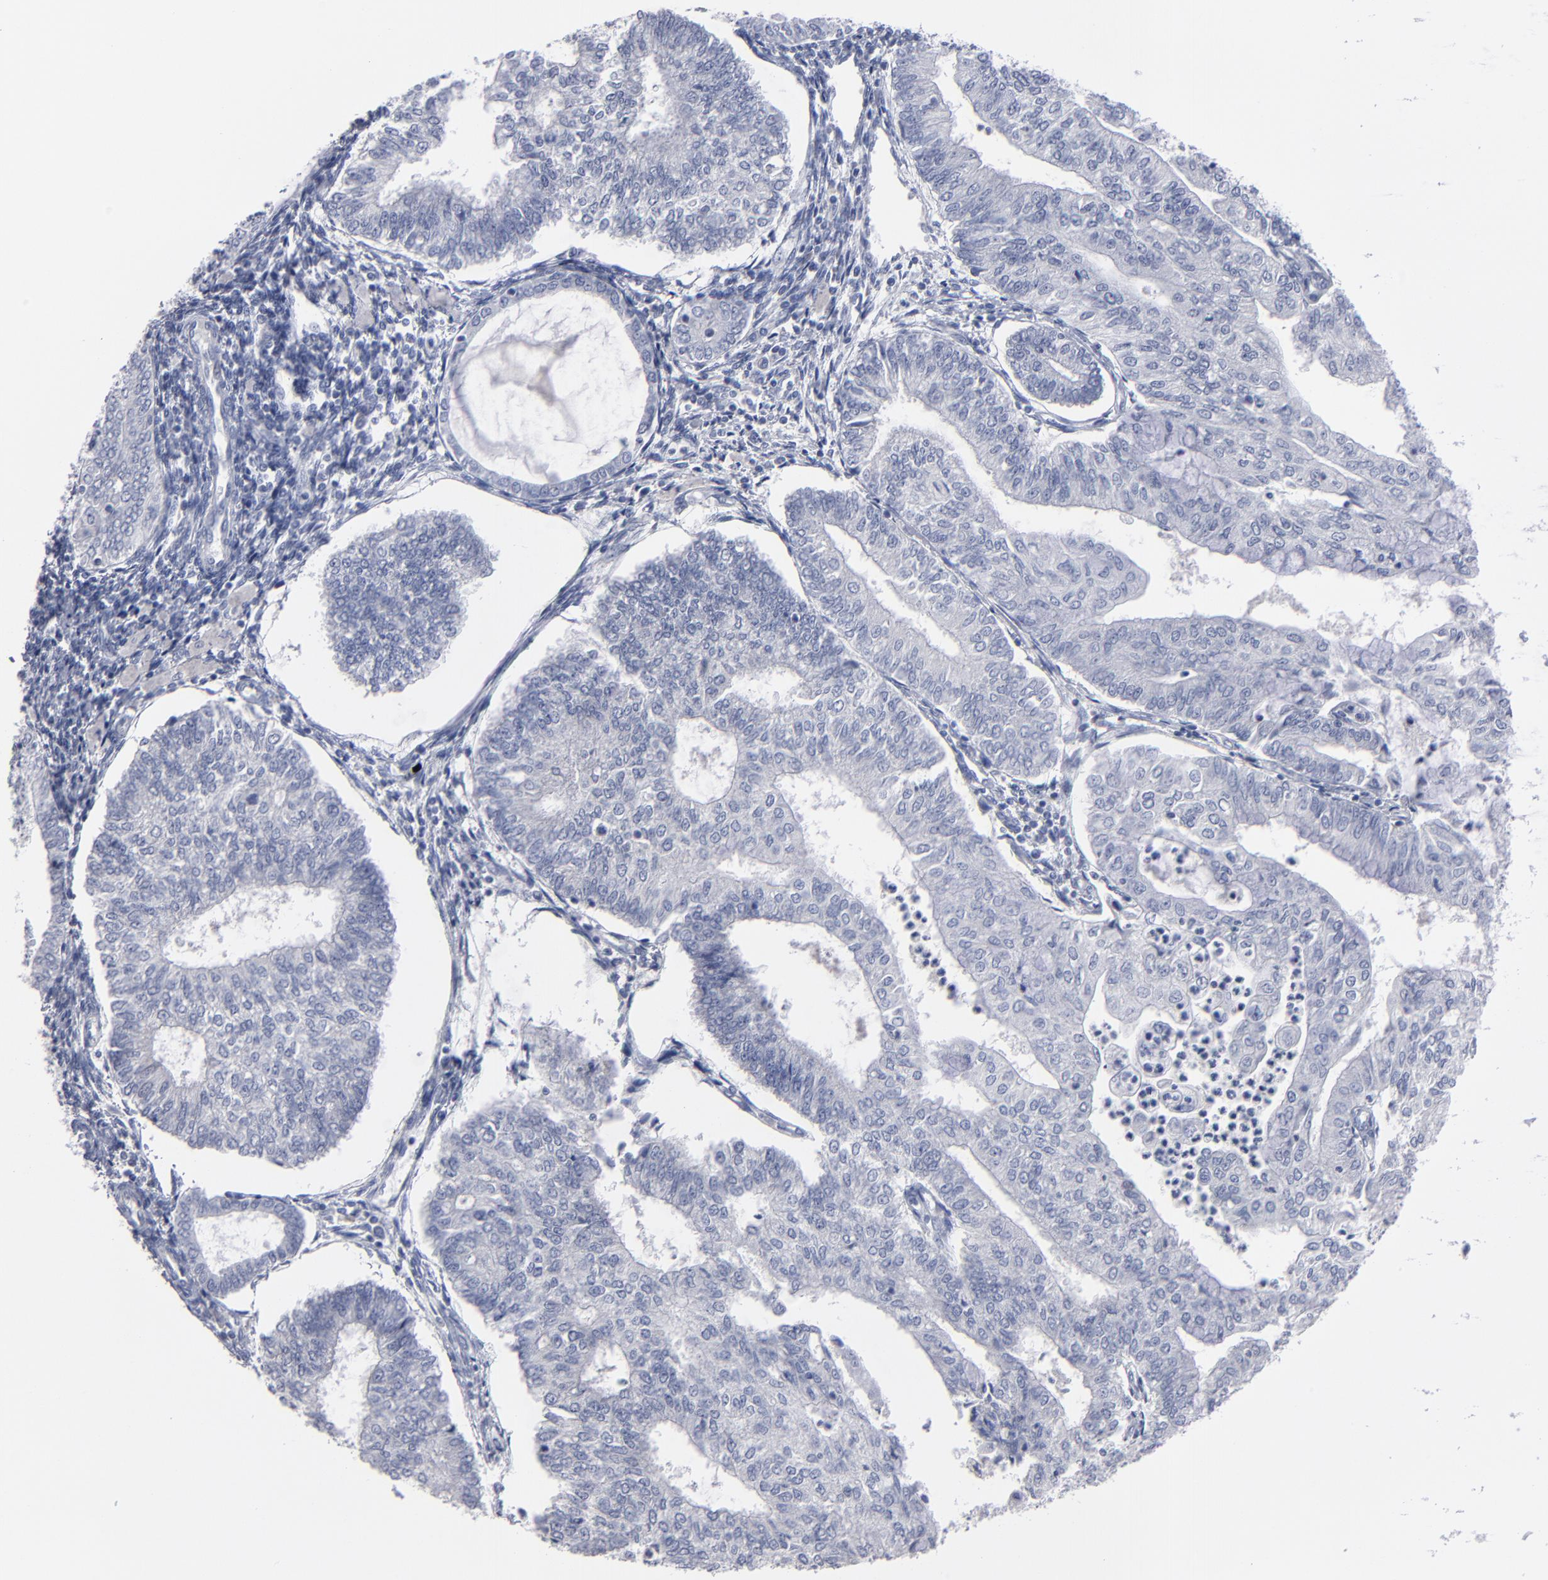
{"staining": {"intensity": "negative", "quantity": "none", "location": "none"}, "tissue": "endometrial cancer", "cell_type": "Tumor cells", "image_type": "cancer", "snomed": [{"axis": "morphology", "description": "Adenocarcinoma, NOS"}, {"axis": "topography", "description": "Endometrium"}], "caption": "A histopathology image of endometrial adenocarcinoma stained for a protein reveals no brown staining in tumor cells. (DAB (3,3'-diaminobenzidine) immunohistochemistry visualized using brightfield microscopy, high magnification).", "gene": "RPH3A", "patient": {"sex": "female", "age": 59}}